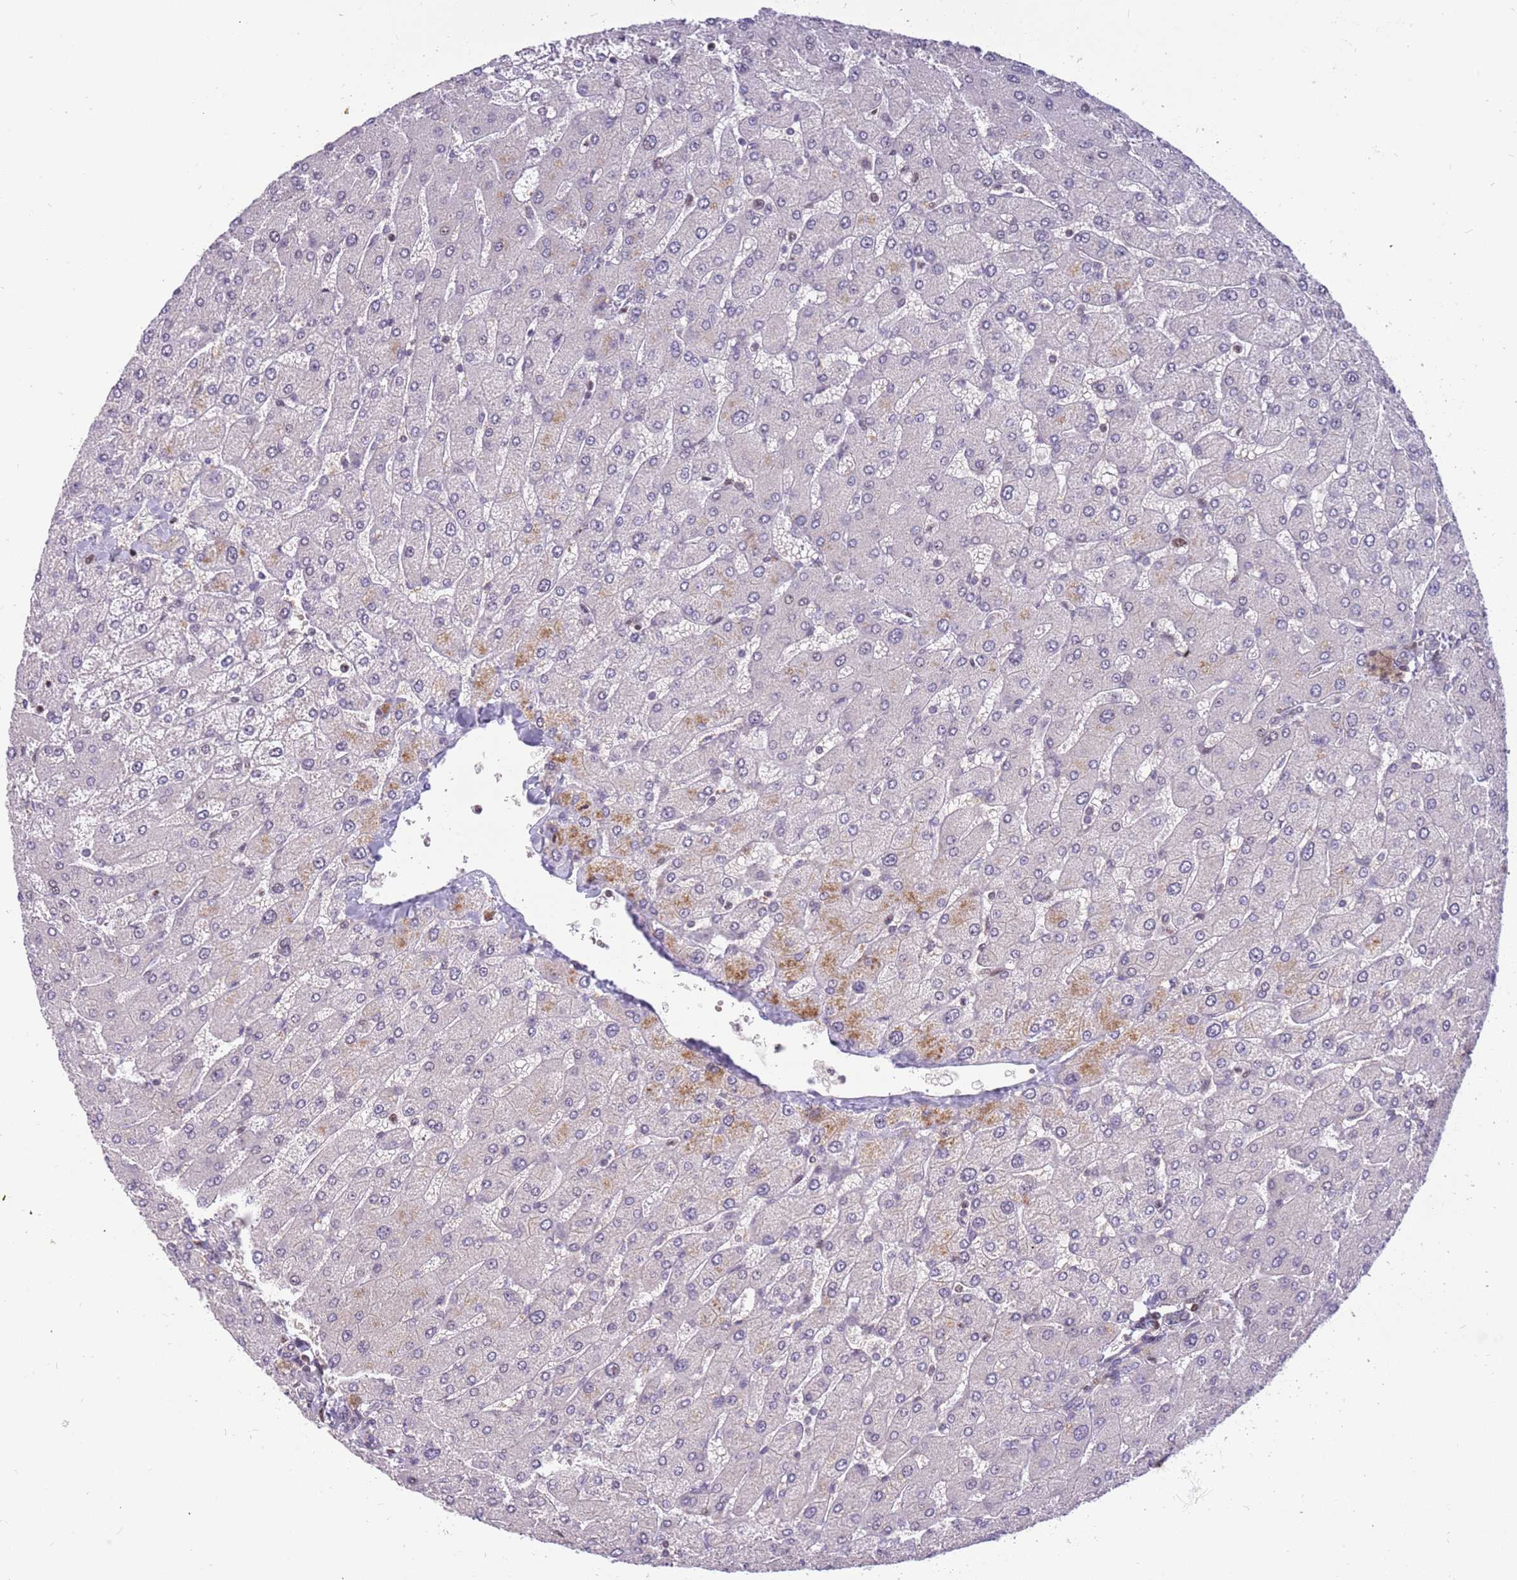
{"staining": {"intensity": "negative", "quantity": "none", "location": "none"}, "tissue": "liver", "cell_type": "Cholangiocytes", "image_type": "normal", "snomed": [{"axis": "morphology", "description": "Normal tissue, NOS"}, {"axis": "topography", "description": "Liver"}], "caption": "An immunohistochemistry (IHC) micrograph of benign liver is shown. There is no staining in cholangiocytes of liver.", "gene": "ARHGEF35", "patient": {"sex": "male", "age": 55}}